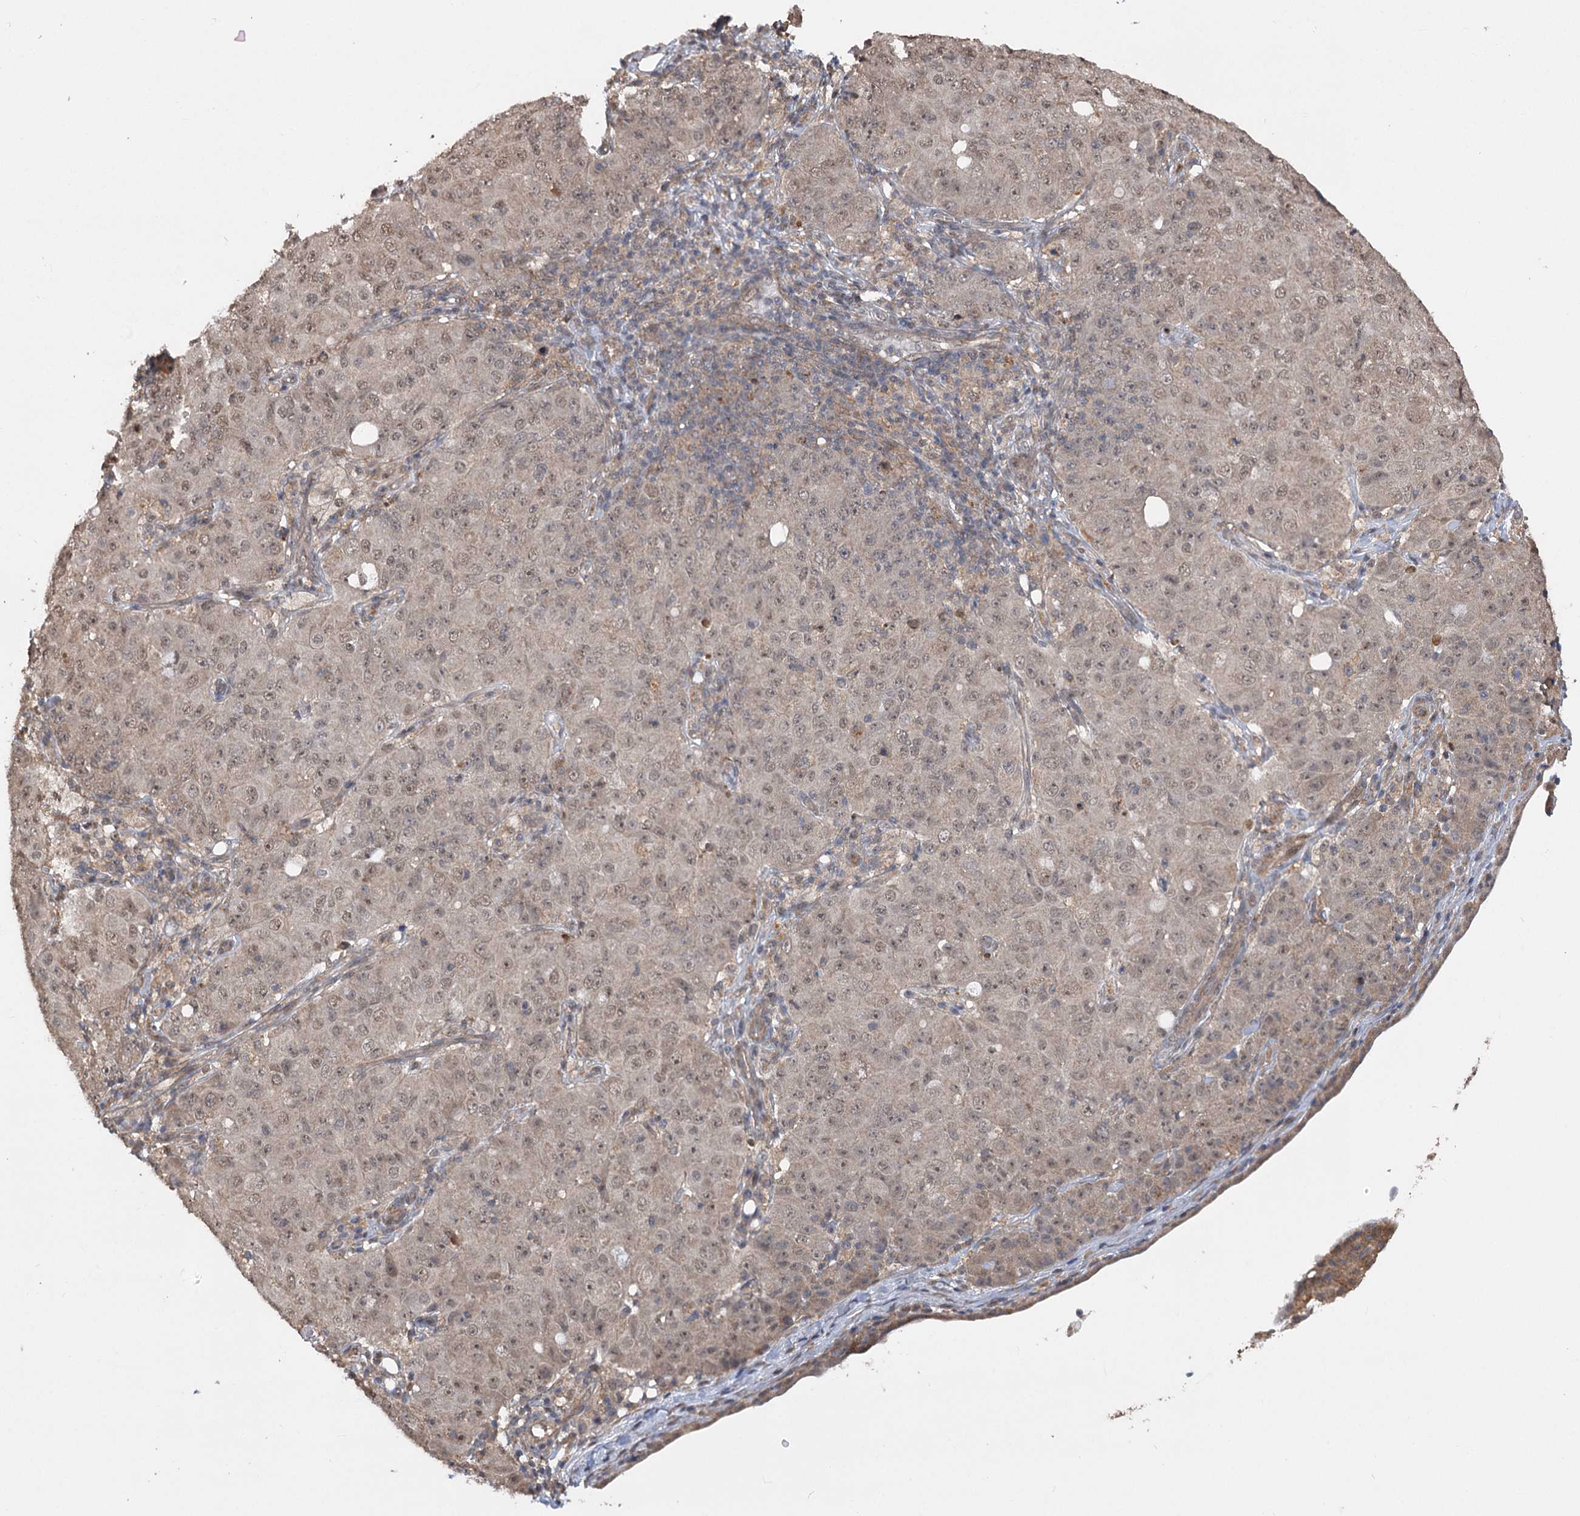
{"staining": {"intensity": "weak", "quantity": ">75%", "location": "nuclear"}, "tissue": "ovarian cancer", "cell_type": "Tumor cells", "image_type": "cancer", "snomed": [{"axis": "morphology", "description": "Carcinoma, endometroid"}, {"axis": "topography", "description": "Ovary"}], "caption": "Weak nuclear staining is appreciated in about >75% of tumor cells in endometroid carcinoma (ovarian).", "gene": "TENM2", "patient": {"sex": "female", "age": 42}}